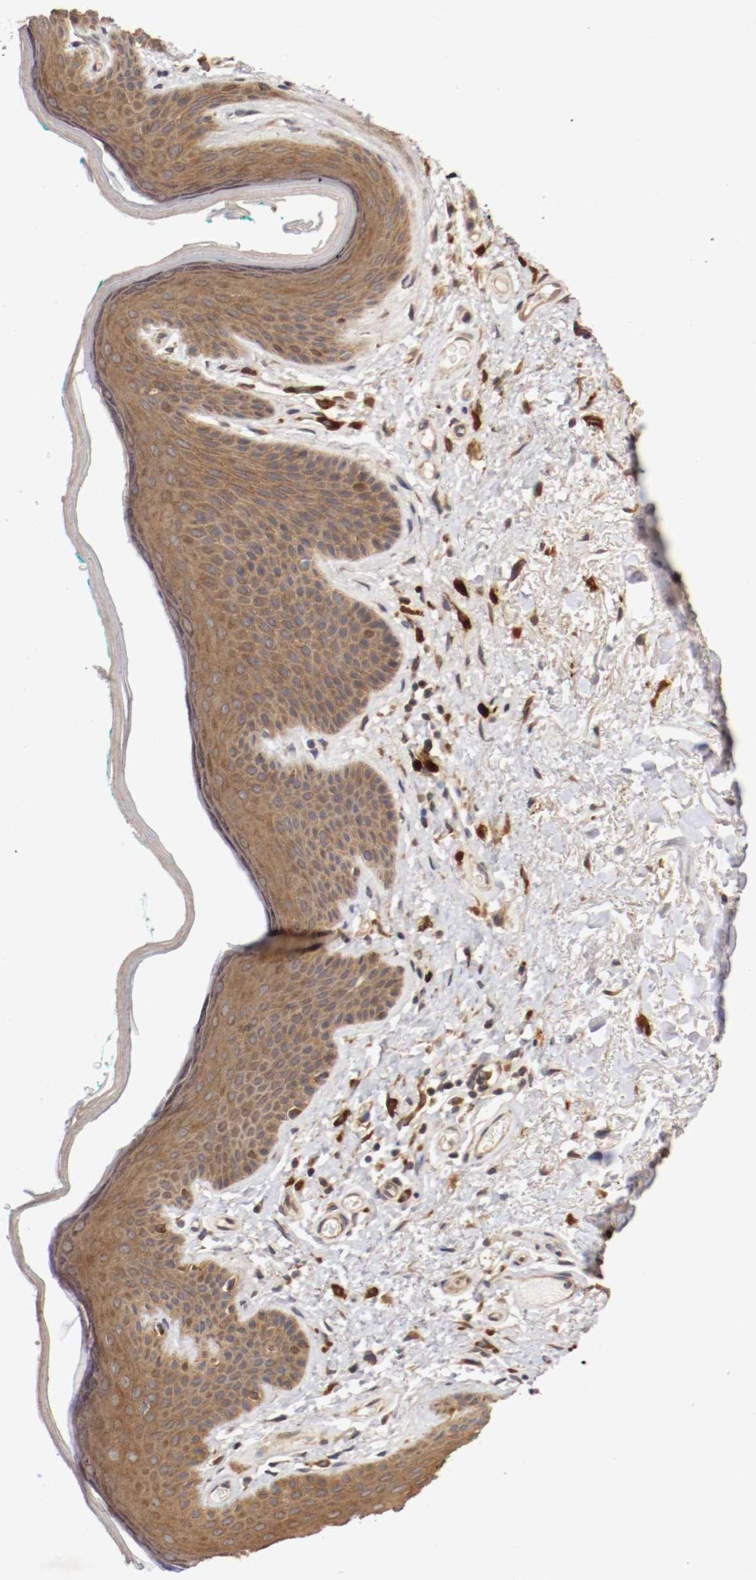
{"staining": {"intensity": "strong", "quantity": ">75%", "location": "cytoplasmic/membranous"}, "tissue": "skin", "cell_type": "Epidermal cells", "image_type": "normal", "snomed": [{"axis": "morphology", "description": "Normal tissue, NOS"}, {"axis": "topography", "description": "Anal"}], "caption": "Epidermal cells exhibit high levels of strong cytoplasmic/membranous expression in approximately >75% of cells in normal human skin.", "gene": "VEZT", "patient": {"sex": "male", "age": 74}}